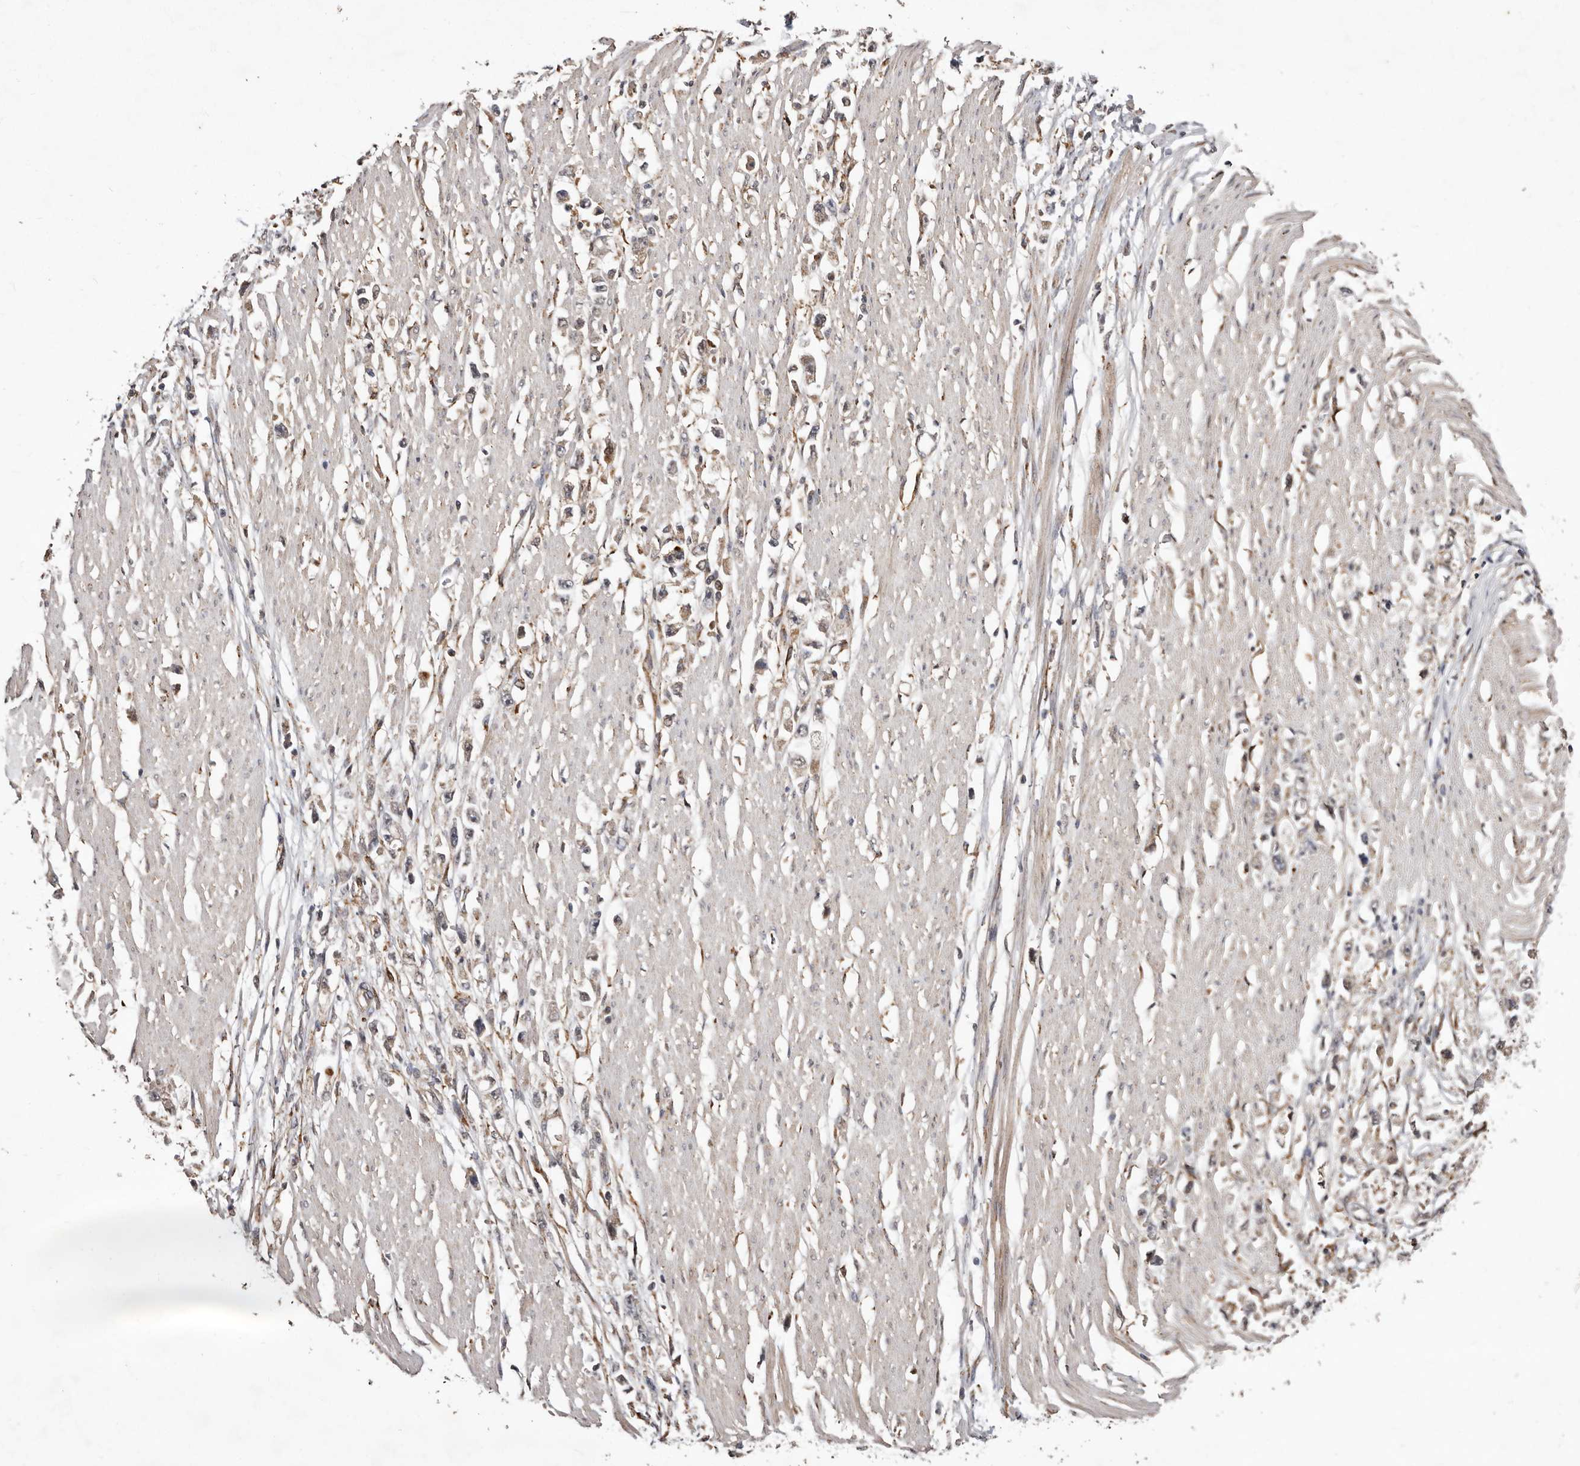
{"staining": {"intensity": "weak", "quantity": "<25%", "location": "cytoplasmic/membranous"}, "tissue": "stomach cancer", "cell_type": "Tumor cells", "image_type": "cancer", "snomed": [{"axis": "morphology", "description": "Adenocarcinoma, NOS"}, {"axis": "topography", "description": "Stomach"}], "caption": "This image is of adenocarcinoma (stomach) stained with immunohistochemistry to label a protein in brown with the nuclei are counter-stained blue. There is no expression in tumor cells.", "gene": "RRM2B", "patient": {"sex": "female", "age": 59}}